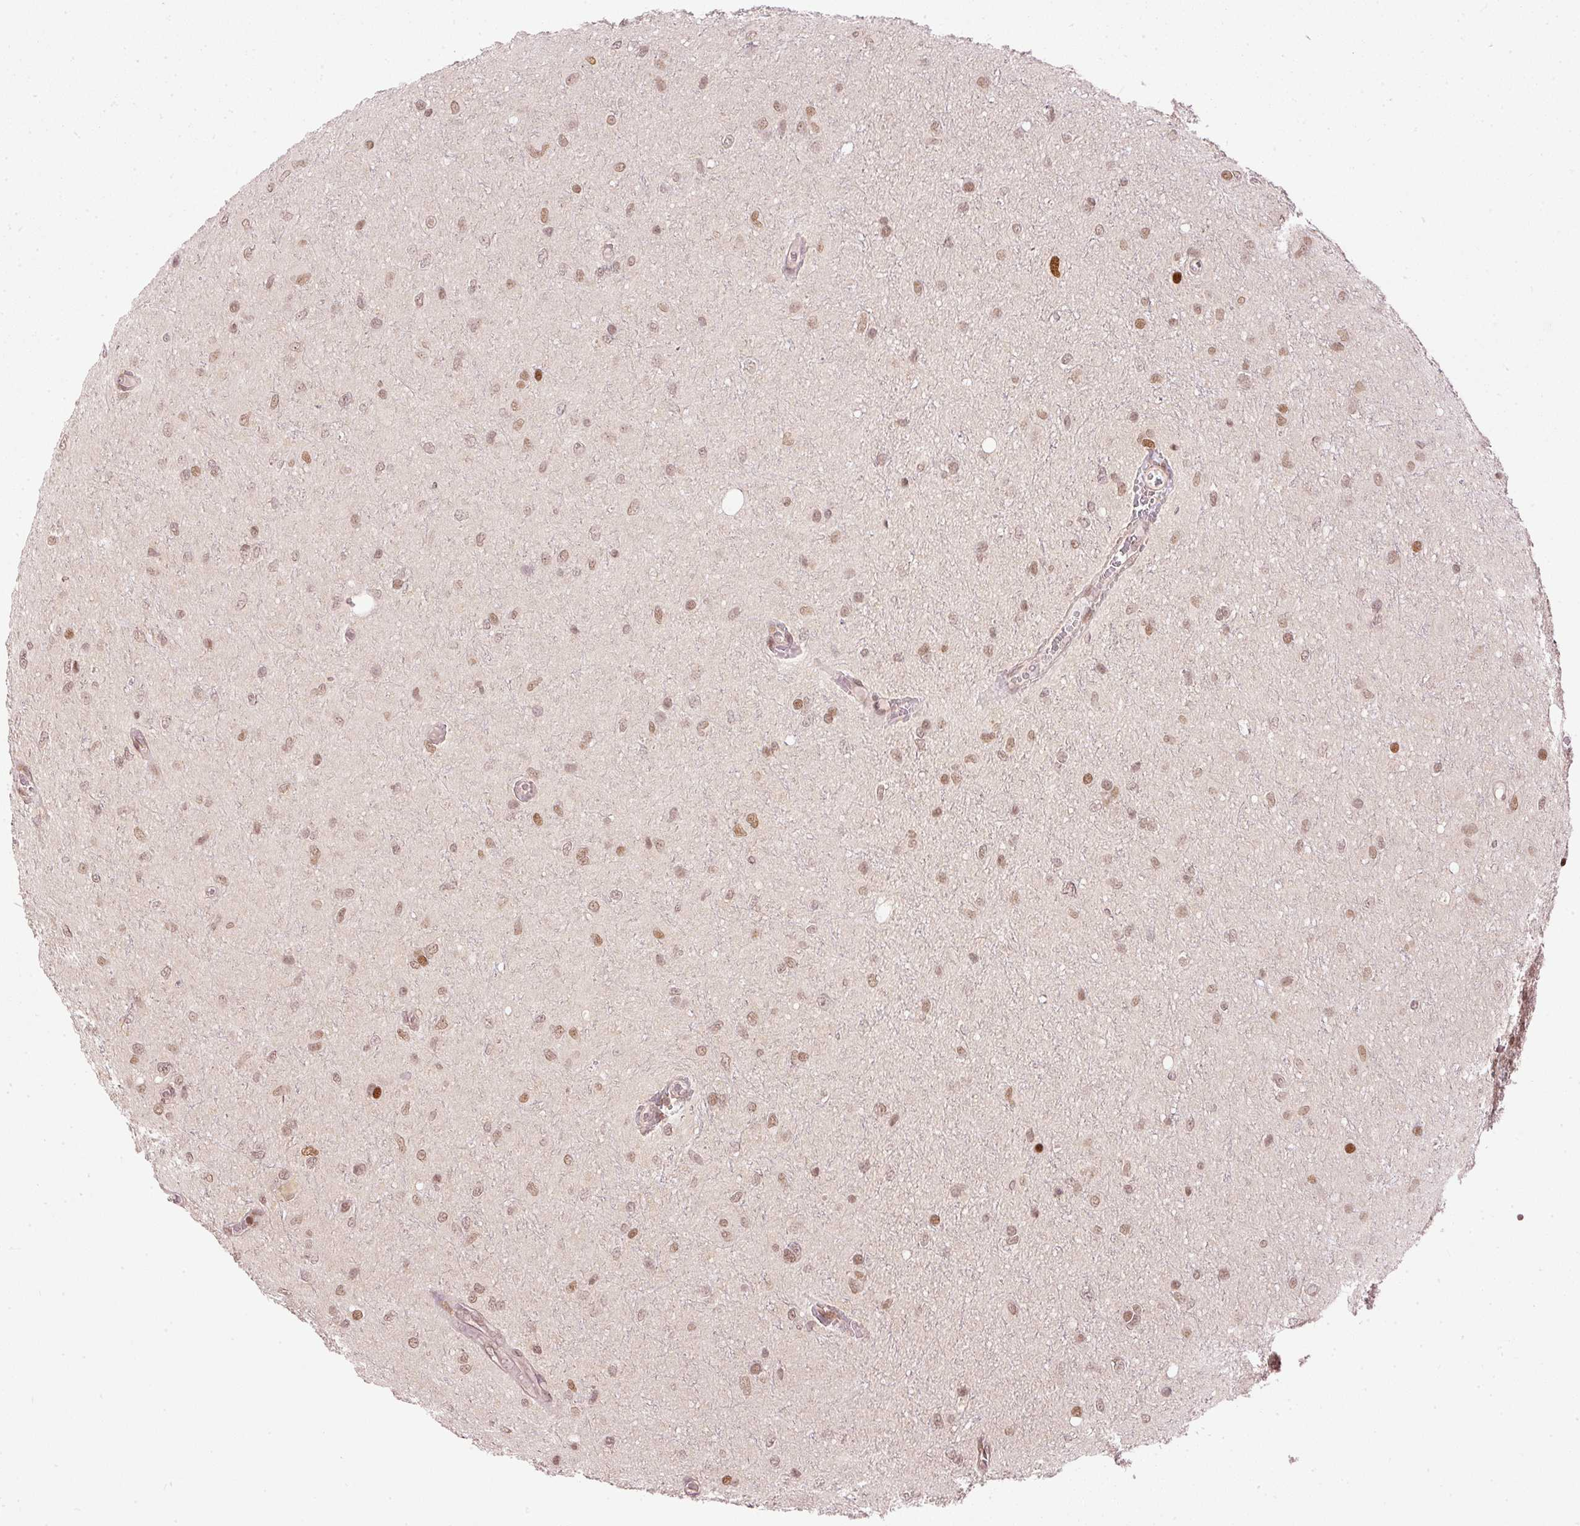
{"staining": {"intensity": "moderate", "quantity": "25%-75%", "location": "nuclear"}, "tissue": "glioma", "cell_type": "Tumor cells", "image_type": "cancer", "snomed": [{"axis": "morphology", "description": "Glioma, malignant, Low grade"}, {"axis": "topography", "description": "Cerebellum"}], "caption": "Immunohistochemistry staining of glioma, which reveals medium levels of moderate nuclear staining in about 25%-75% of tumor cells indicating moderate nuclear protein staining. The staining was performed using DAB (3,3'-diaminobenzidine) (brown) for protein detection and nuclei were counterstained in hematoxylin (blue).", "gene": "ZNF778", "patient": {"sex": "female", "age": 5}}